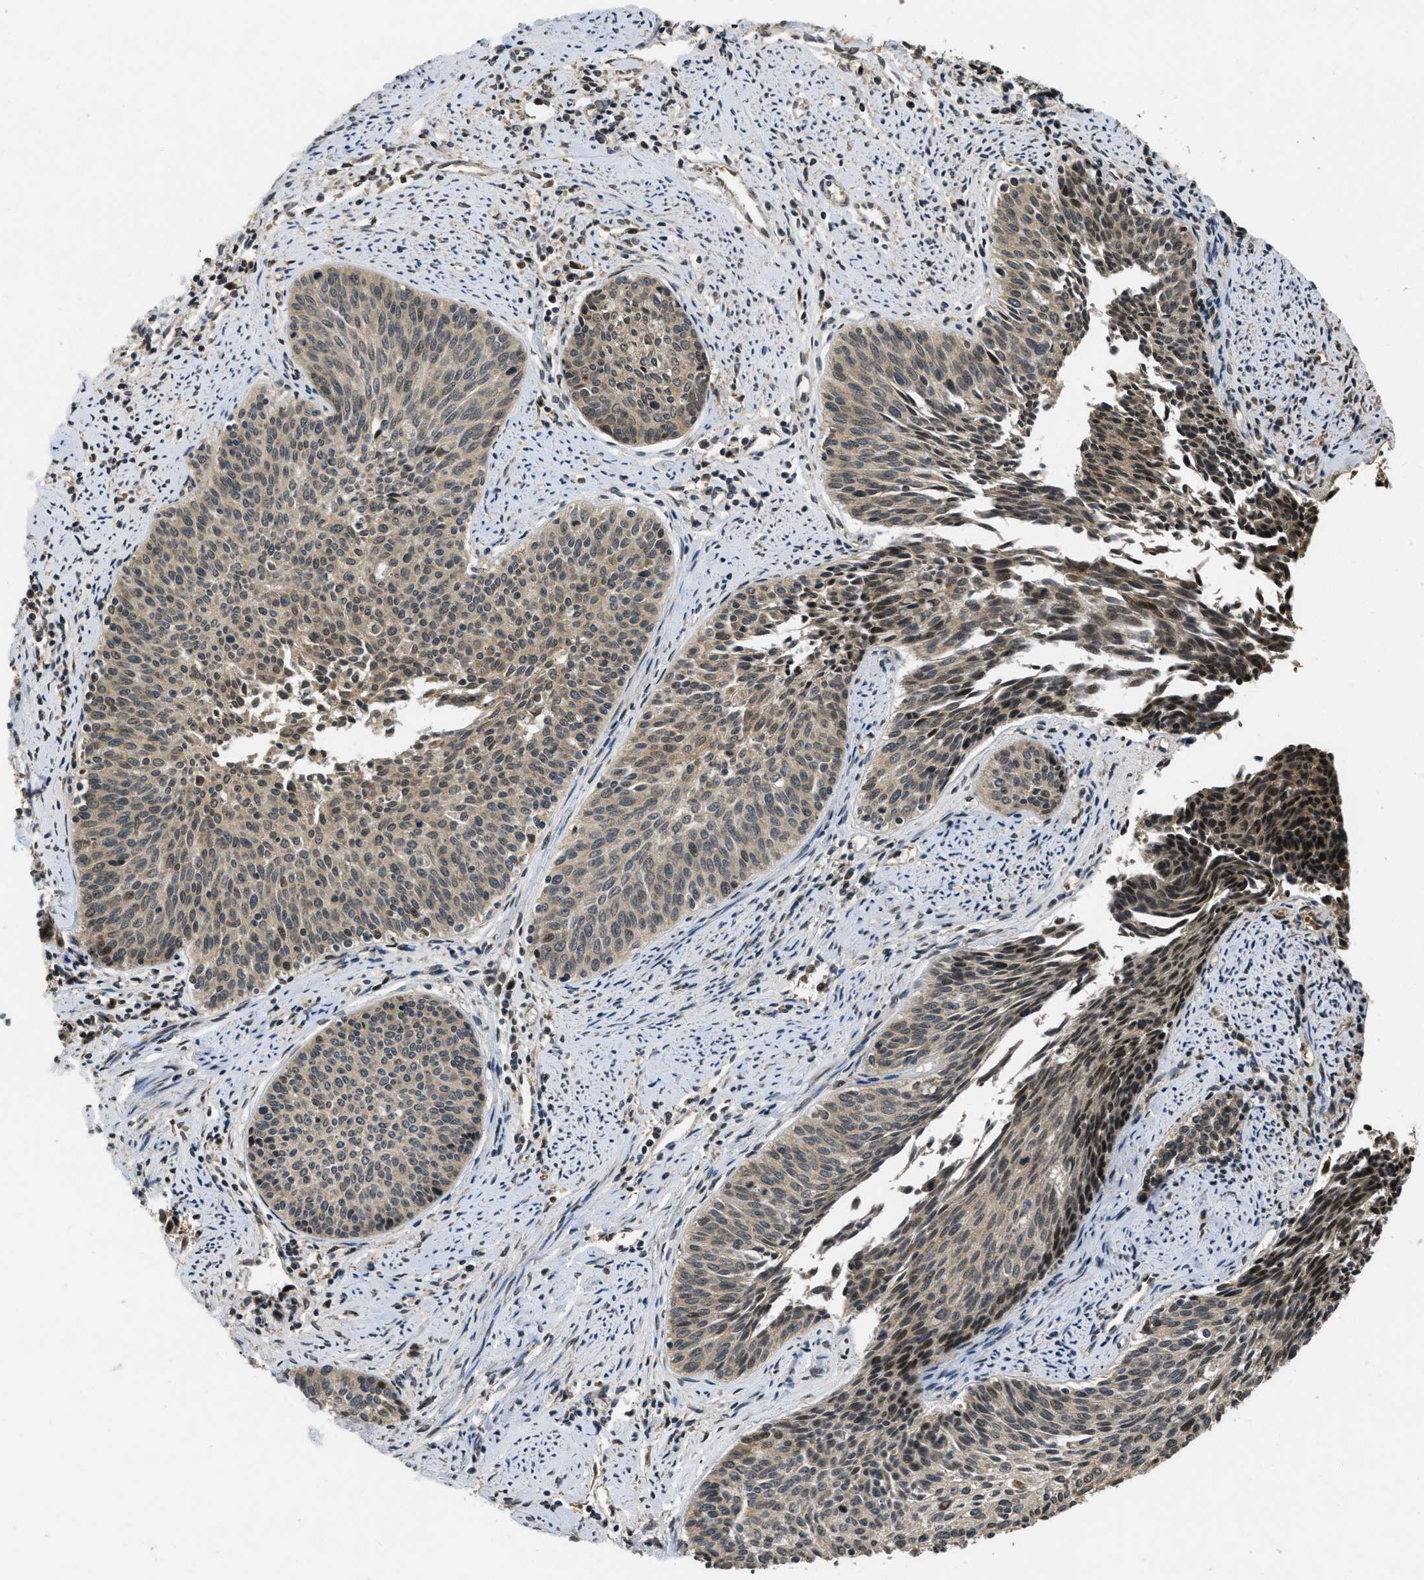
{"staining": {"intensity": "weak", "quantity": ">75%", "location": "cytoplasmic/membranous"}, "tissue": "cervical cancer", "cell_type": "Tumor cells", "image_type": "cancer", "snomed": [{"axis": "morphology", "description": "Squamous cell carcinoma, NOS"}, {"axis": "topography", "description": "Cervix"}], "caption": "DAB (3,3'-diaminobenzidine) immunohistochemical staining of squamous cell carcinoma (cervical) reveals weak cytoplasmic/membranous protein positivity in approximately >75% of tumor cells.", "gene": "SPTLC1", "patient": {"sex": "female", "age": 55}}